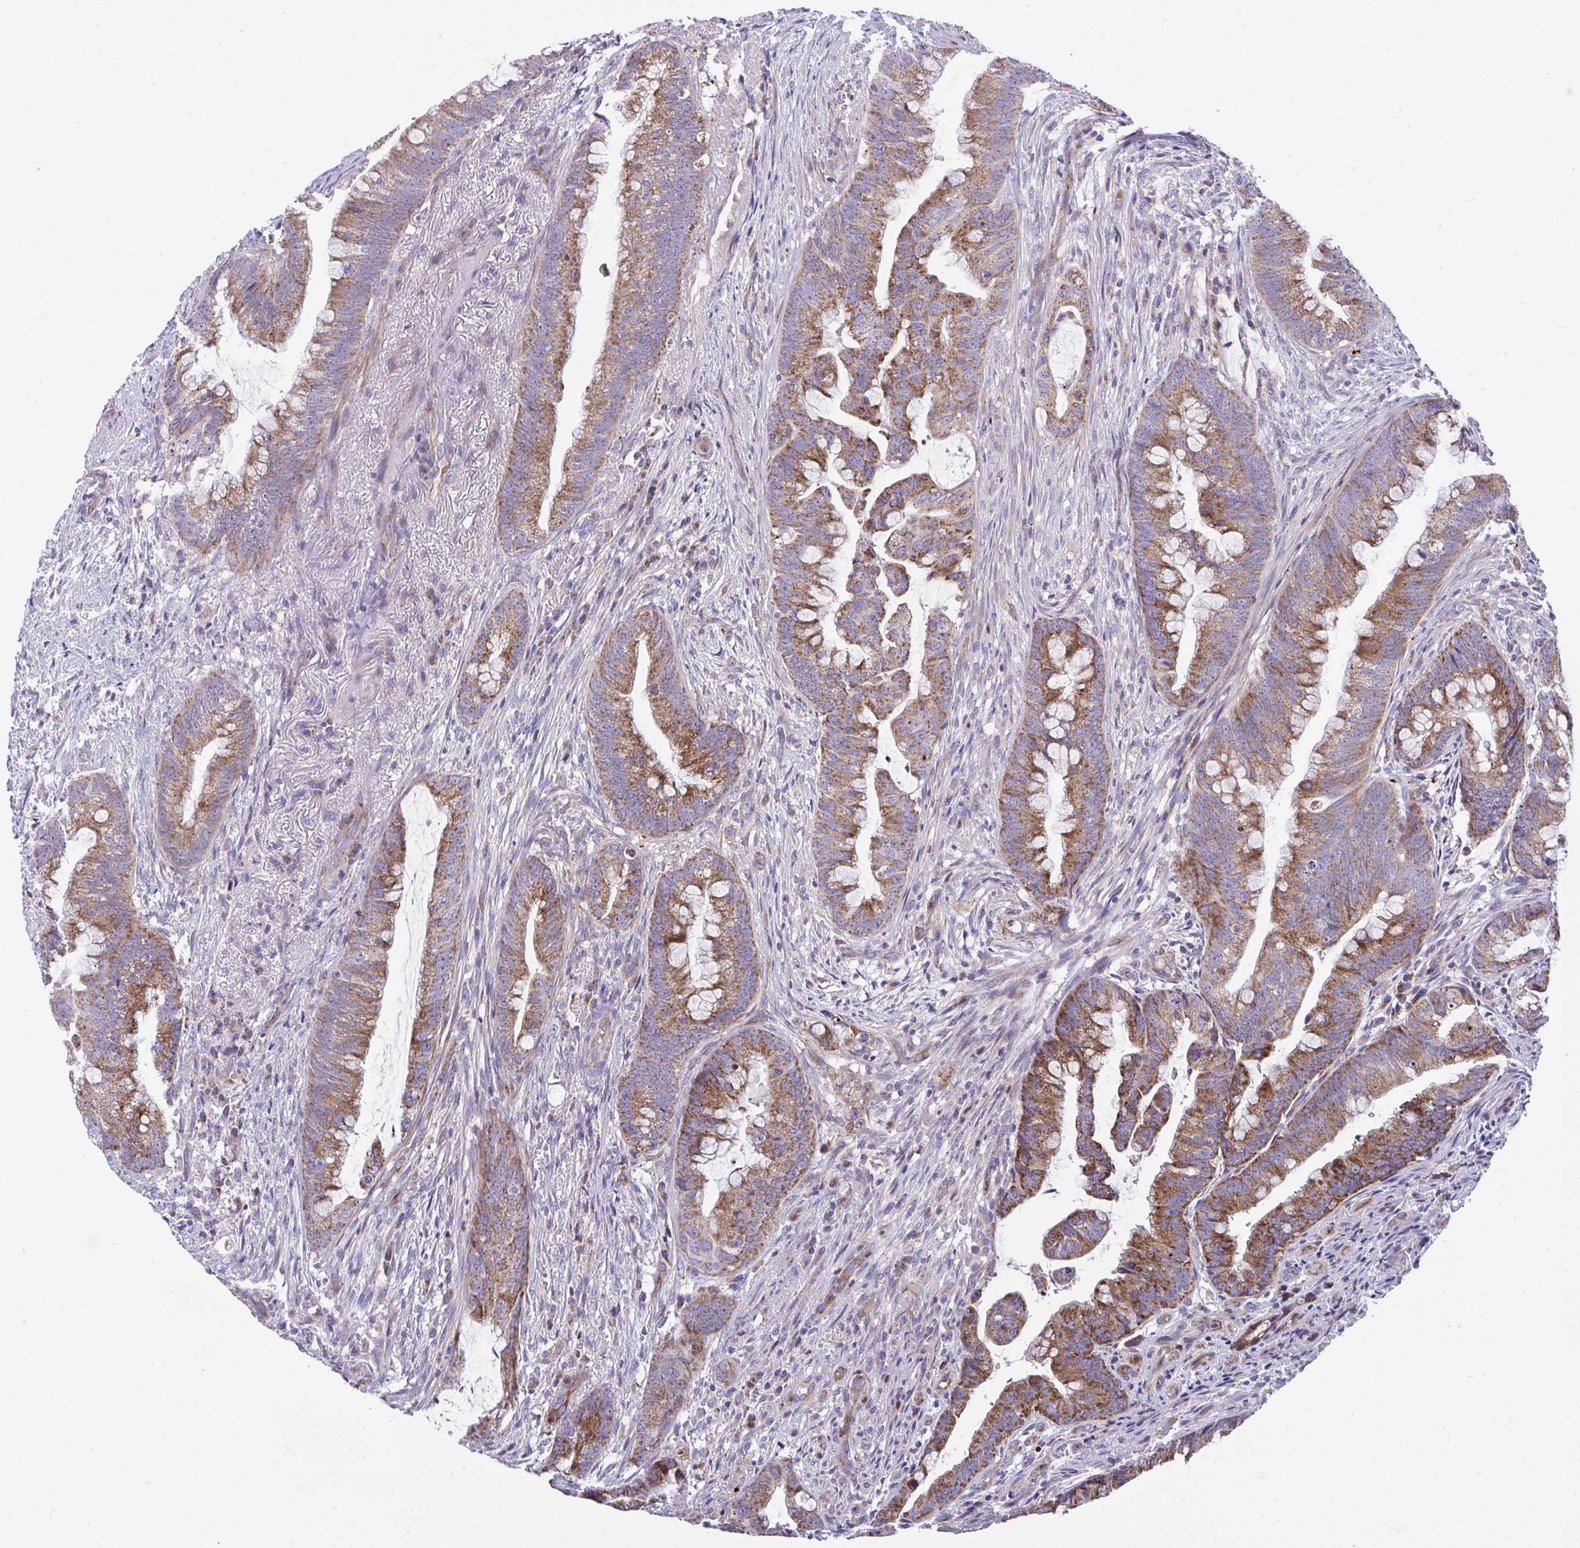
{"staining": {"intensity": "moderate", "quantity": ">75%", "location": "cytoplasmic/membranous"}, "tissue": "colorectal cancer", "cell_type": "Tumor cells", "image_type": "cancer", "snomed": [{"axis": "morphology", "description": "Adenocarcinoma, NOS"}, {"axis": "topography", "description": "Colon"}], "caption": "This micrograph reveals IHC staining of human colorectal cancer, with medium moderate cytoplasmic/membranous staining in approximately >75% of tumor cells.", "gene": "MRPS16", "patient": {"sex": "male", "age": 62}}